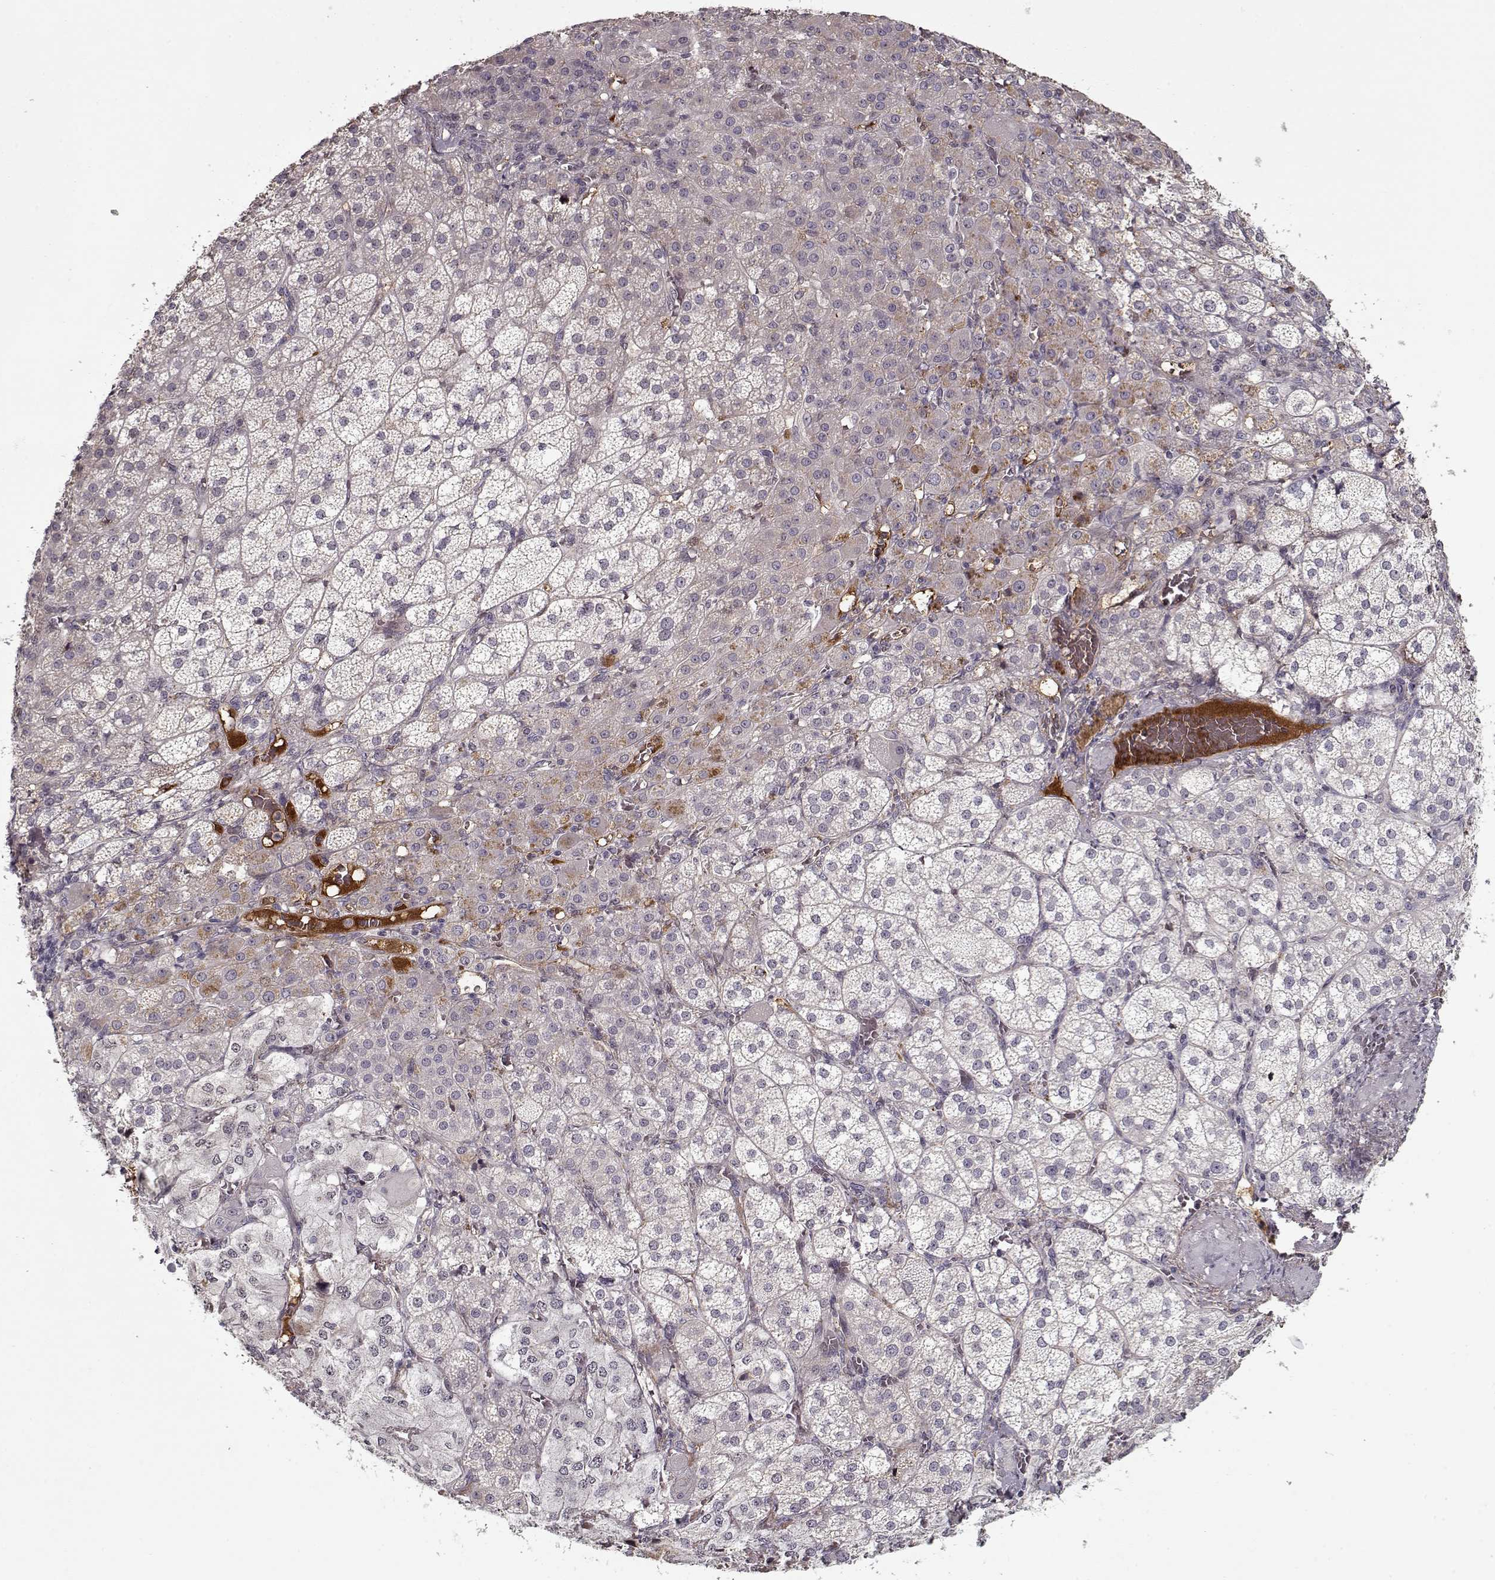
{"staining": {"intensity": "negative", "quantity": "none", "location": "none"}, "tissue": "adrenal gland", "cell_type": "Glandular cells", "image_type": "normal", "snomed": [{"axis": "morphology", "description": "Normal tissue, NOS"}, {"axis": "topography", "description": "Adrenal gland"}], "caption": "Image shows no significant protein staining in glandular cells of unremarkable adrenal gland.", "gene": "AFM", "patient": {"sex": "female", "age": 60}}